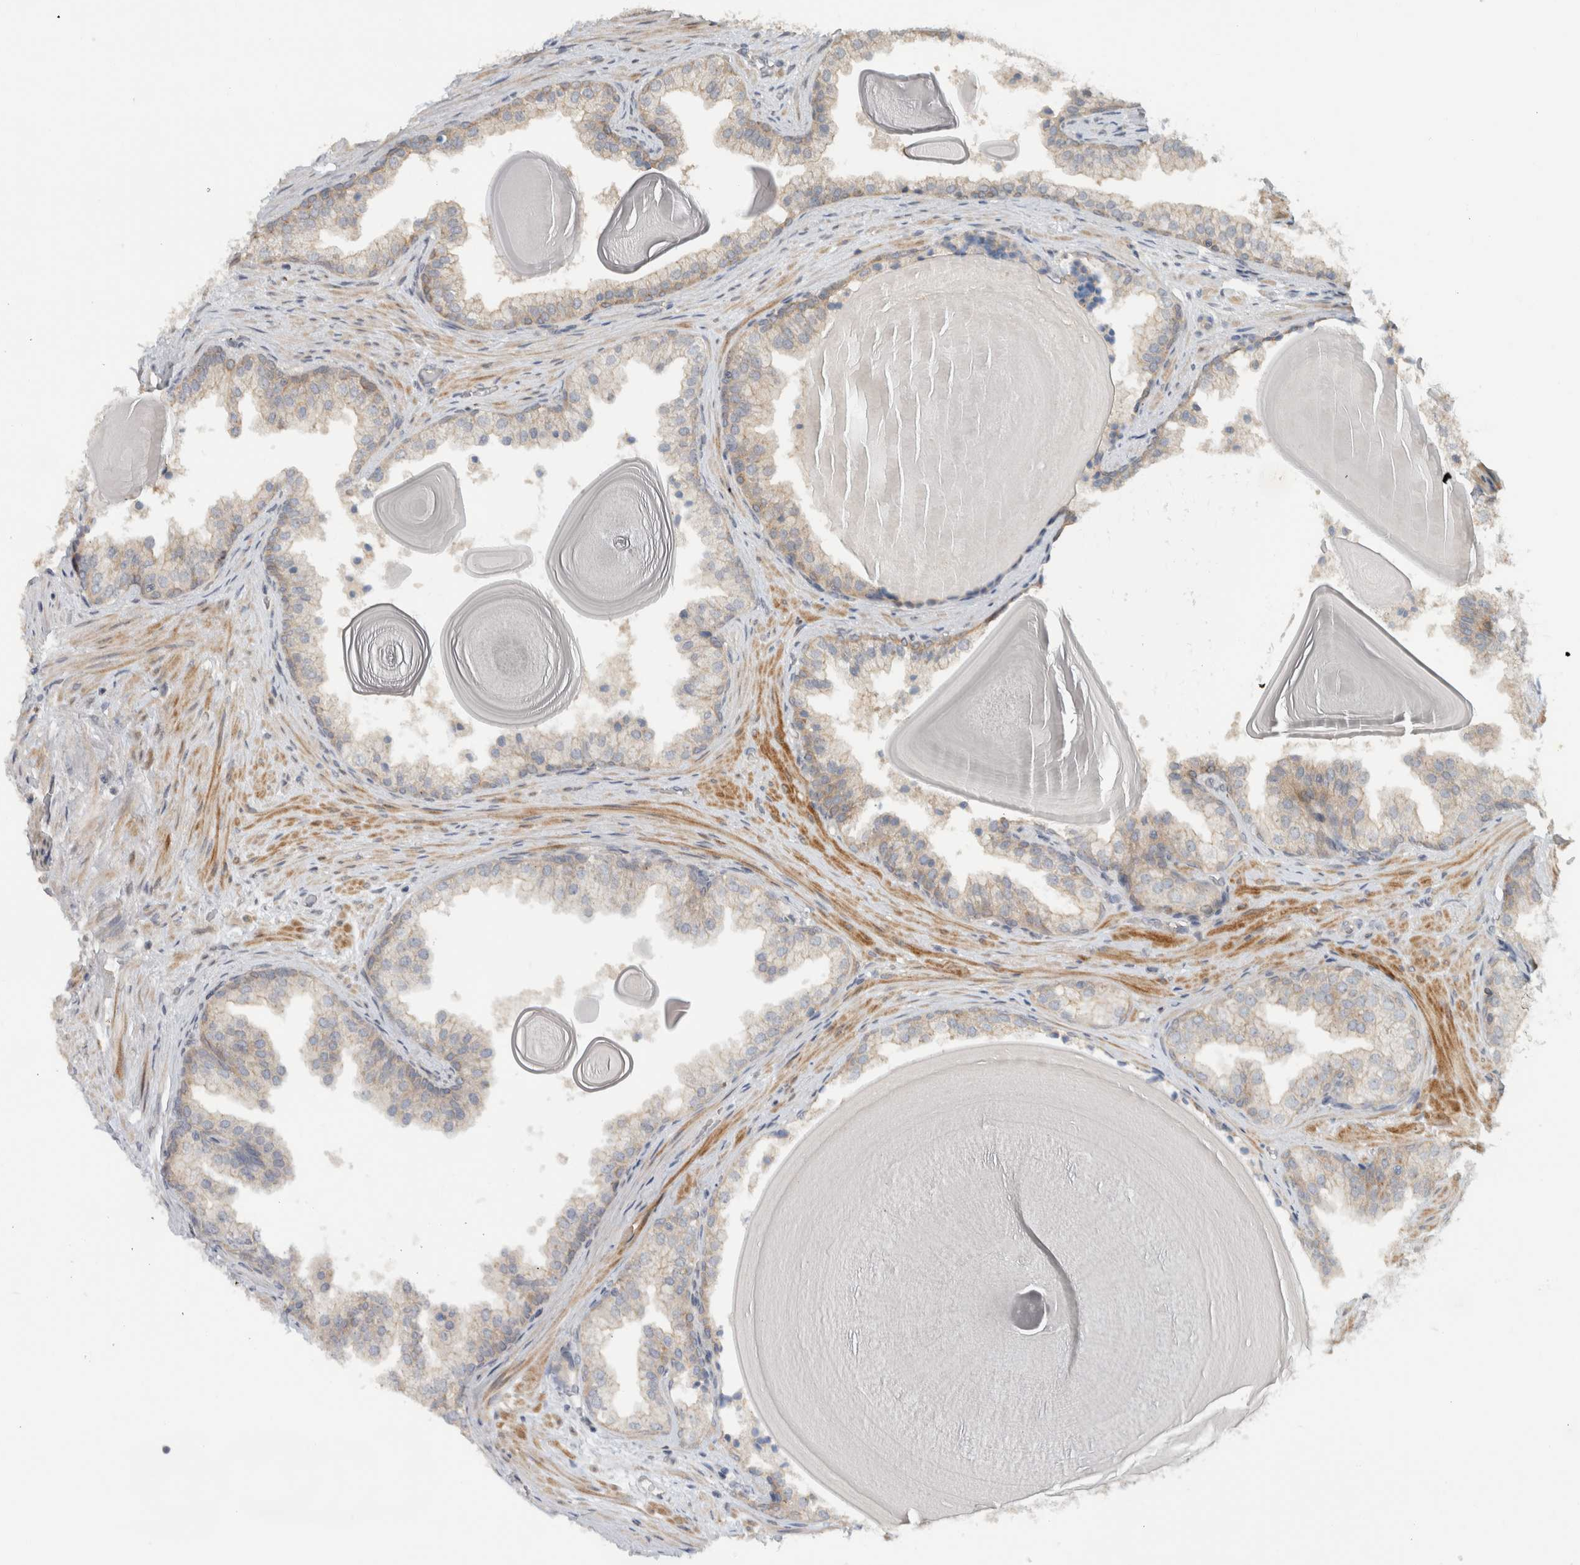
{"staining": {"intensity": "weak", "quantity": "<25%", "location": "cytoplasmic/membranous"}, "tissue": "prostate", "cell_type": "Glandular cells", "image_type": "normal", "snomed": [{"axis": "morphology", "description": "Normal tissue, NOS"}, {"axis": "topography", "description": "Prostate"}], "caption": "Immunohistochemistry photomicrograph of normal prostate stained for a protein (brown), which reveals no expression in glandular cells.", "gene": "ERCC6L2", "patient": {"sex": "male", "age": 48}}